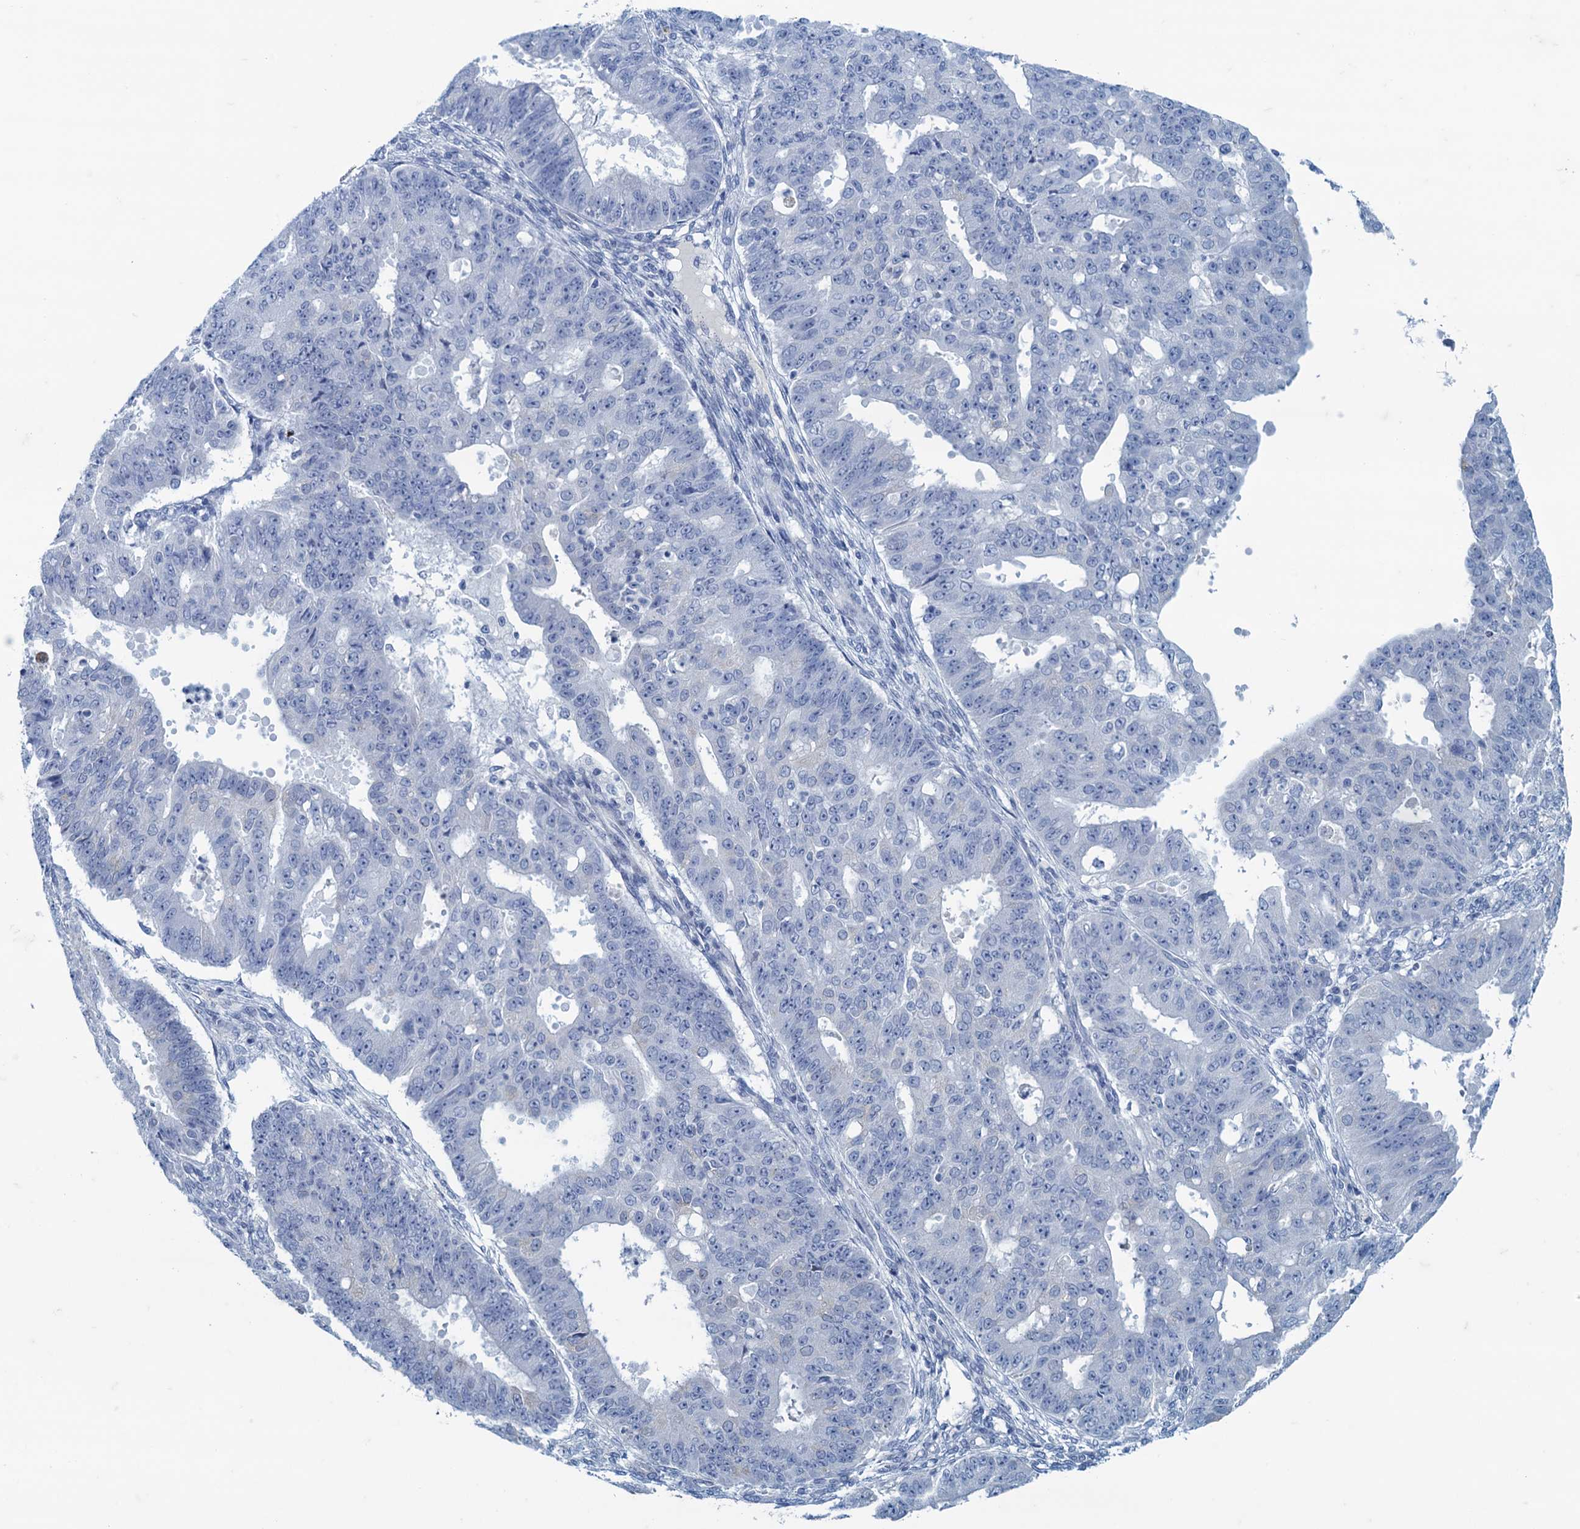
{"staining": {"intensity": "negative", "quantity": "none", "location": "none"}, "tissue": "ovarian cancer", "cell_type": "Tumor cells", "image_type": "cancer", "snomed": [{"axis": "morphology", "description": "Carcinoma, endometroid"}, {"axis": "topography", "description": "Appendix"}, {"axis": "topography", "description": "Ovary"}], "caption": "Ovarian cancer stained for a protein using immunohistochemistry (IHC) displays no staining tumor cells.", "gene": "MAP1LC3A", "patient": {"sex": "female", "age": 42}}